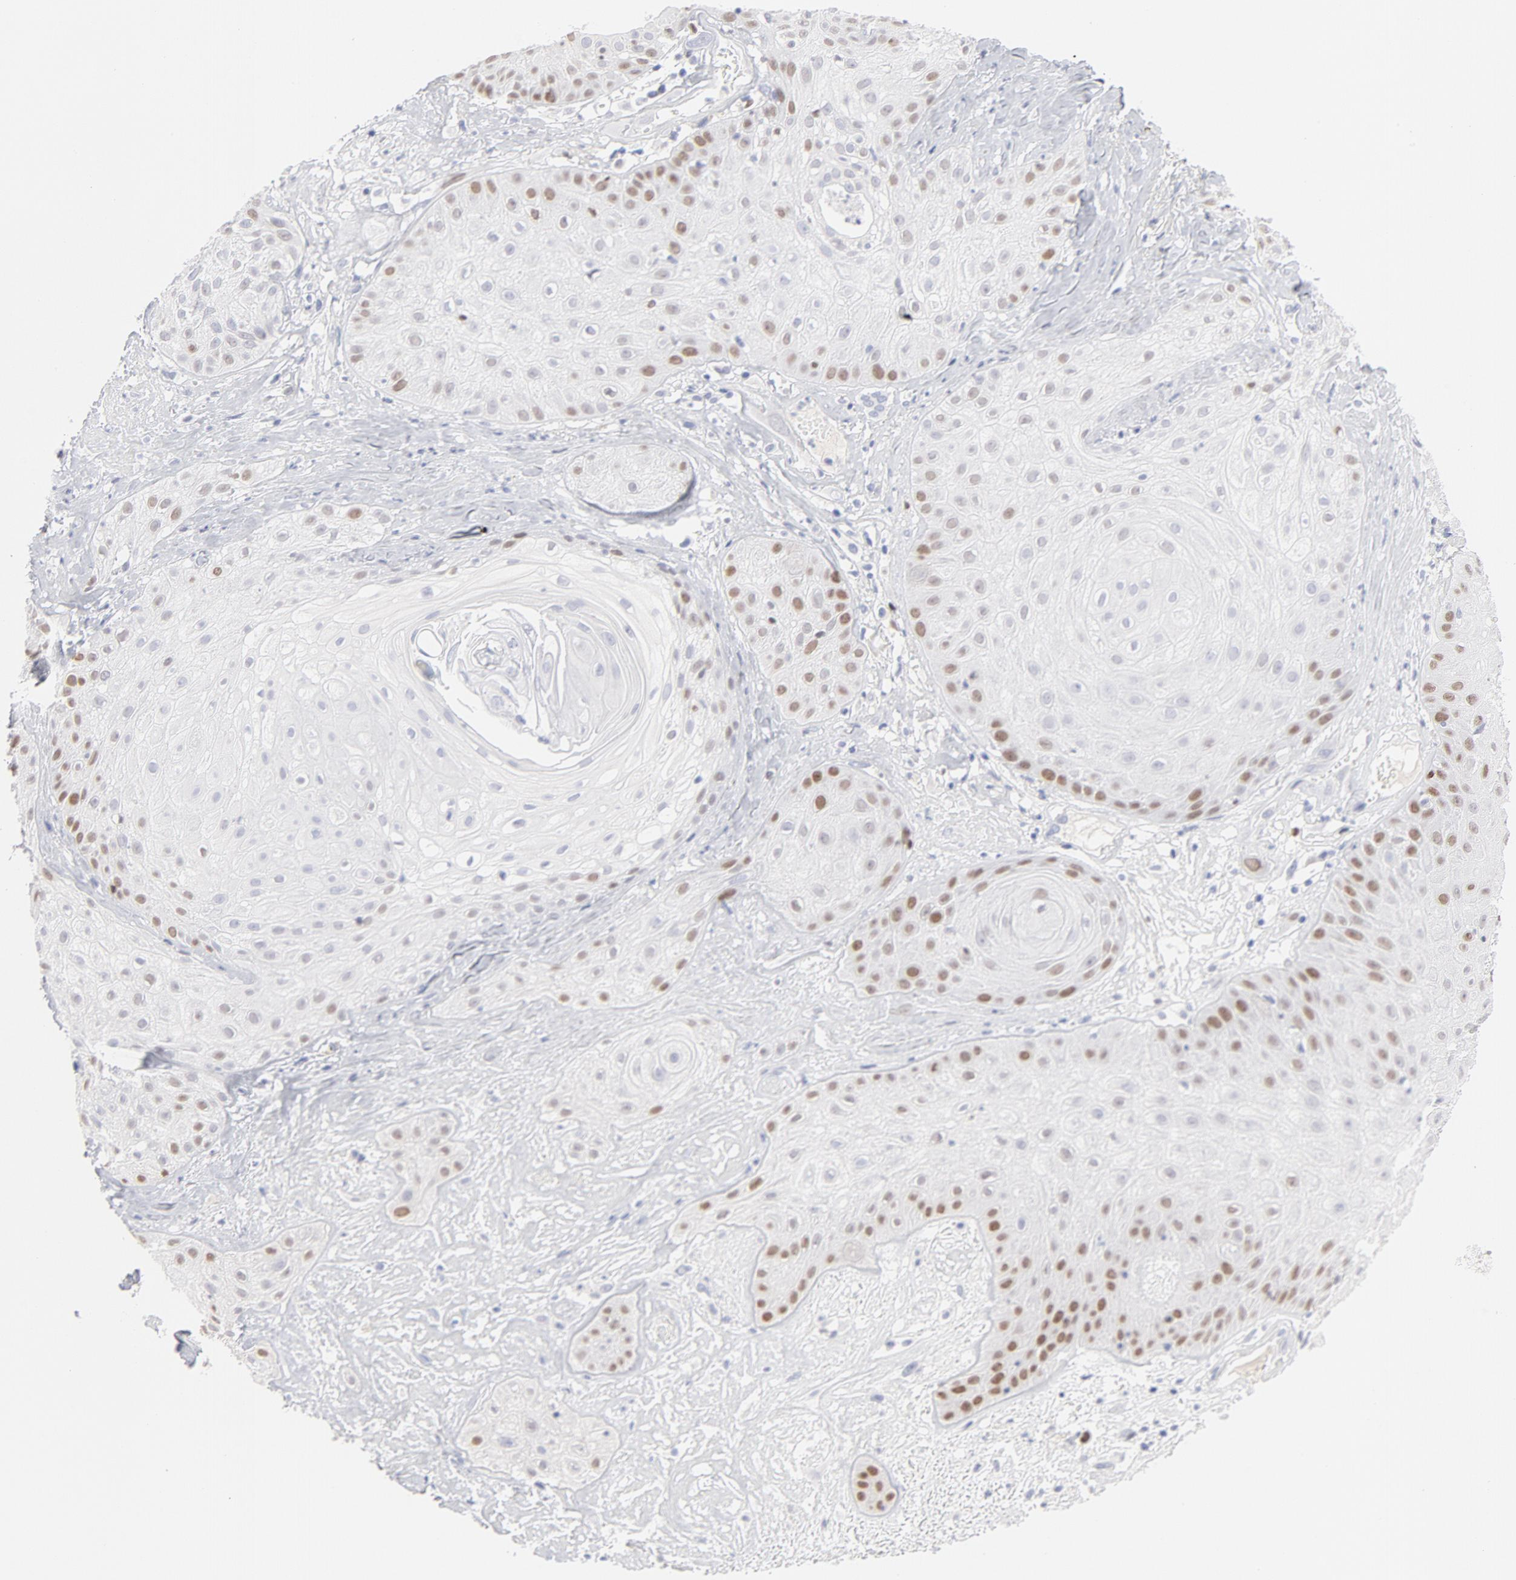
{"staining": {"intensity": "moderate", "quantity": "<25%", "location": "nuclear"}, "tissue": "skin cancer", "cell_type": "Tumor cells", "image_type": "cancer", "snomed": [{"axis": "morphology", "description": "Squamous cell carcinoma, NOS"}, {"axis": "topography", "description": "Skin"}], "caption": "Protein expression analysis of skin cancer (squamous cell carcinoma) demonstrates moderate nuclear expression in about <25% of tumor cells.", "gene": "MCM7", "patient": {"sex": "male", "age": 65}}